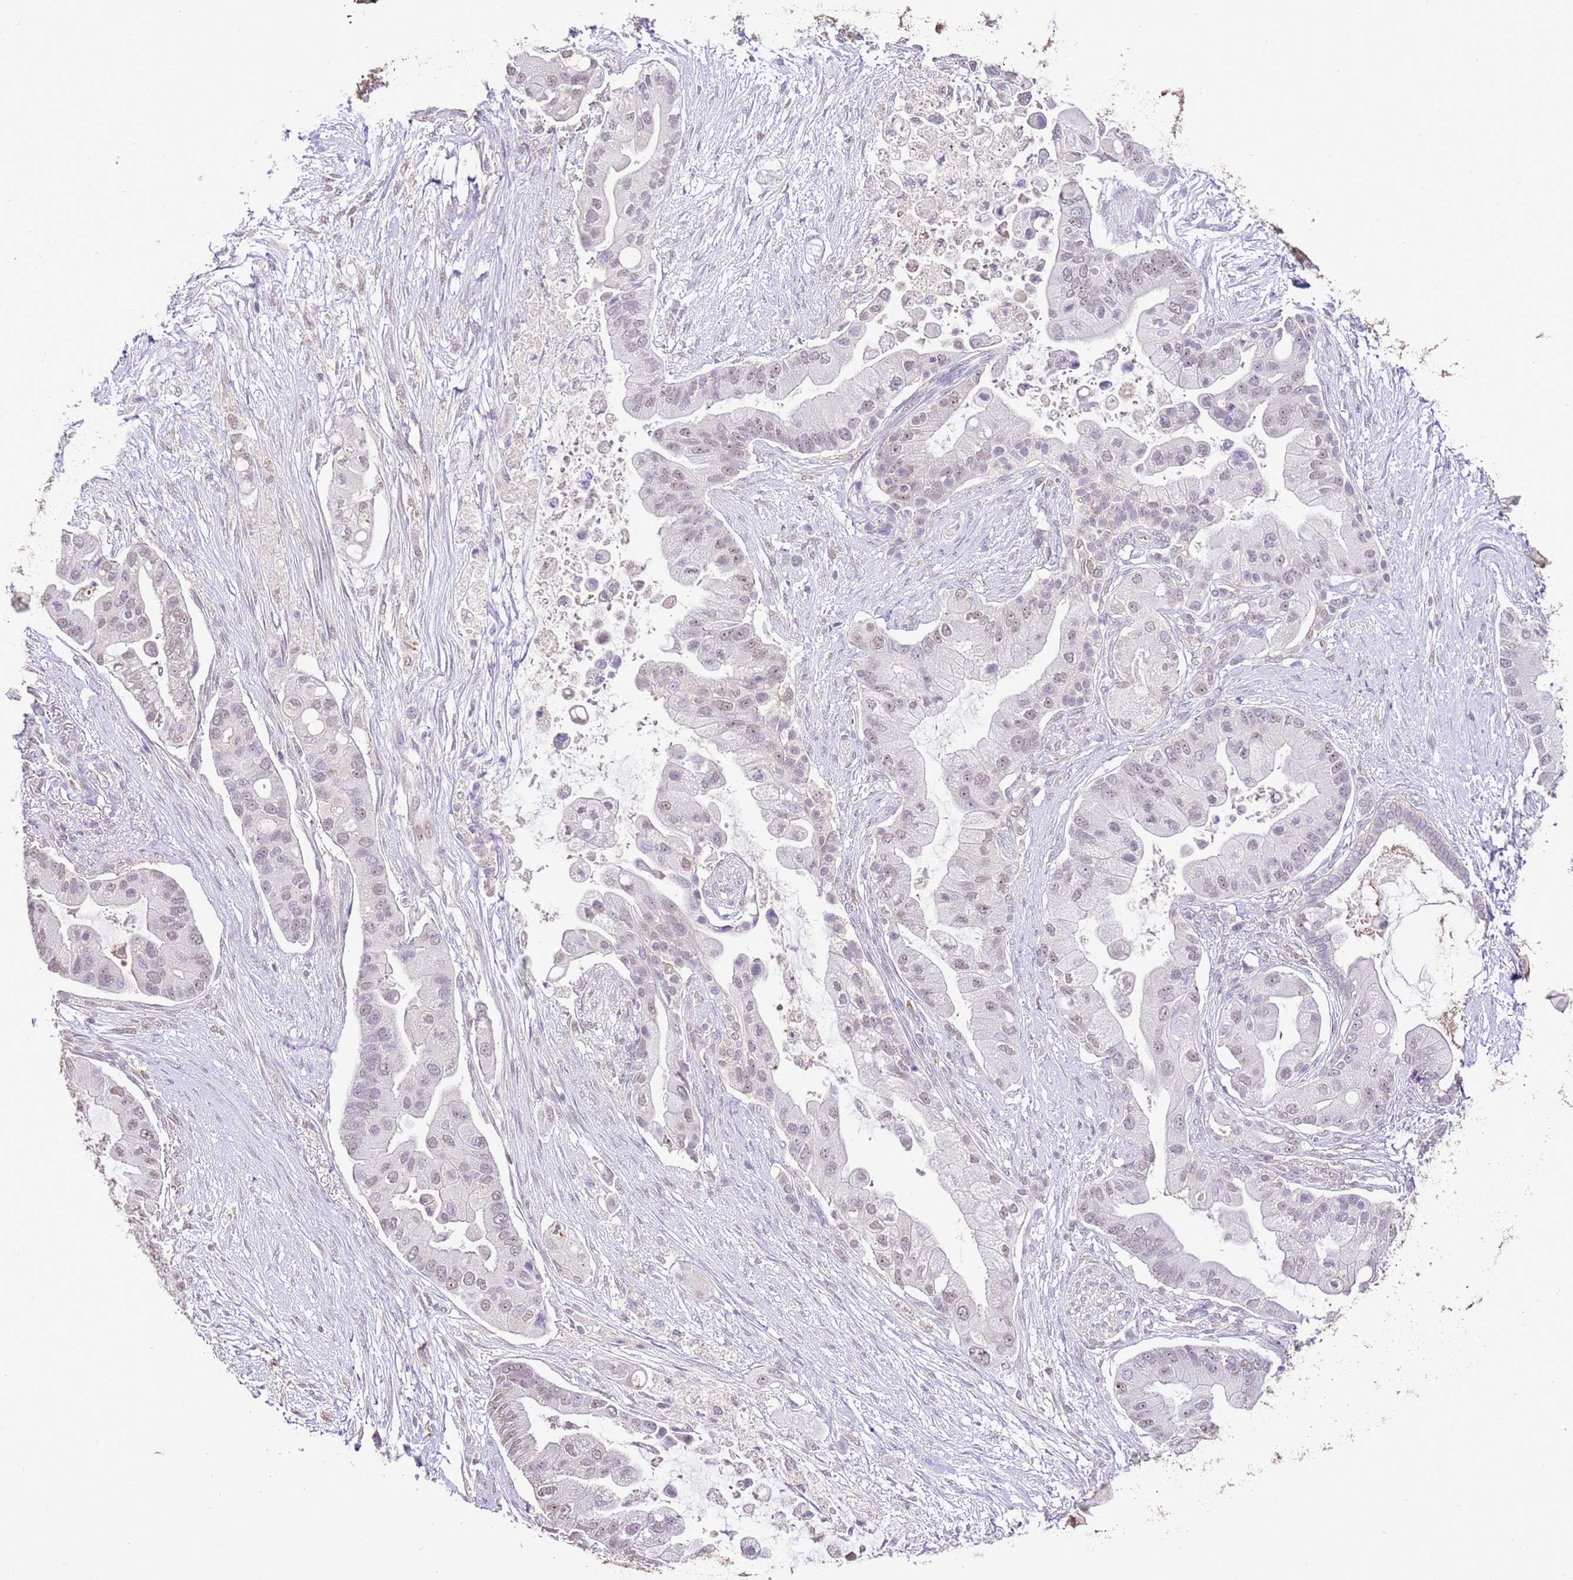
{"staining": {"intensity": "weak", "quantity": ">75%", "location": "nuclear"}, "tissue": "pancreatic cancer", "cell_type": "Tumor cells", "image_type": "cancer", "snomed": [{"axis": "morphology", "description": "Adenocarcinoma, NOS"}, {"axis": "topography", "description": "Pancreas"}], "caption": "High-power microscopy captured an immunohistochemistry (IHC) histopathology image of pancreatic cancer, revealing weak nuclear positivity in approximately >75% of tumor cells.", "gene": "IZUMO4", "patient": {"sex": "male", "age": 57}}